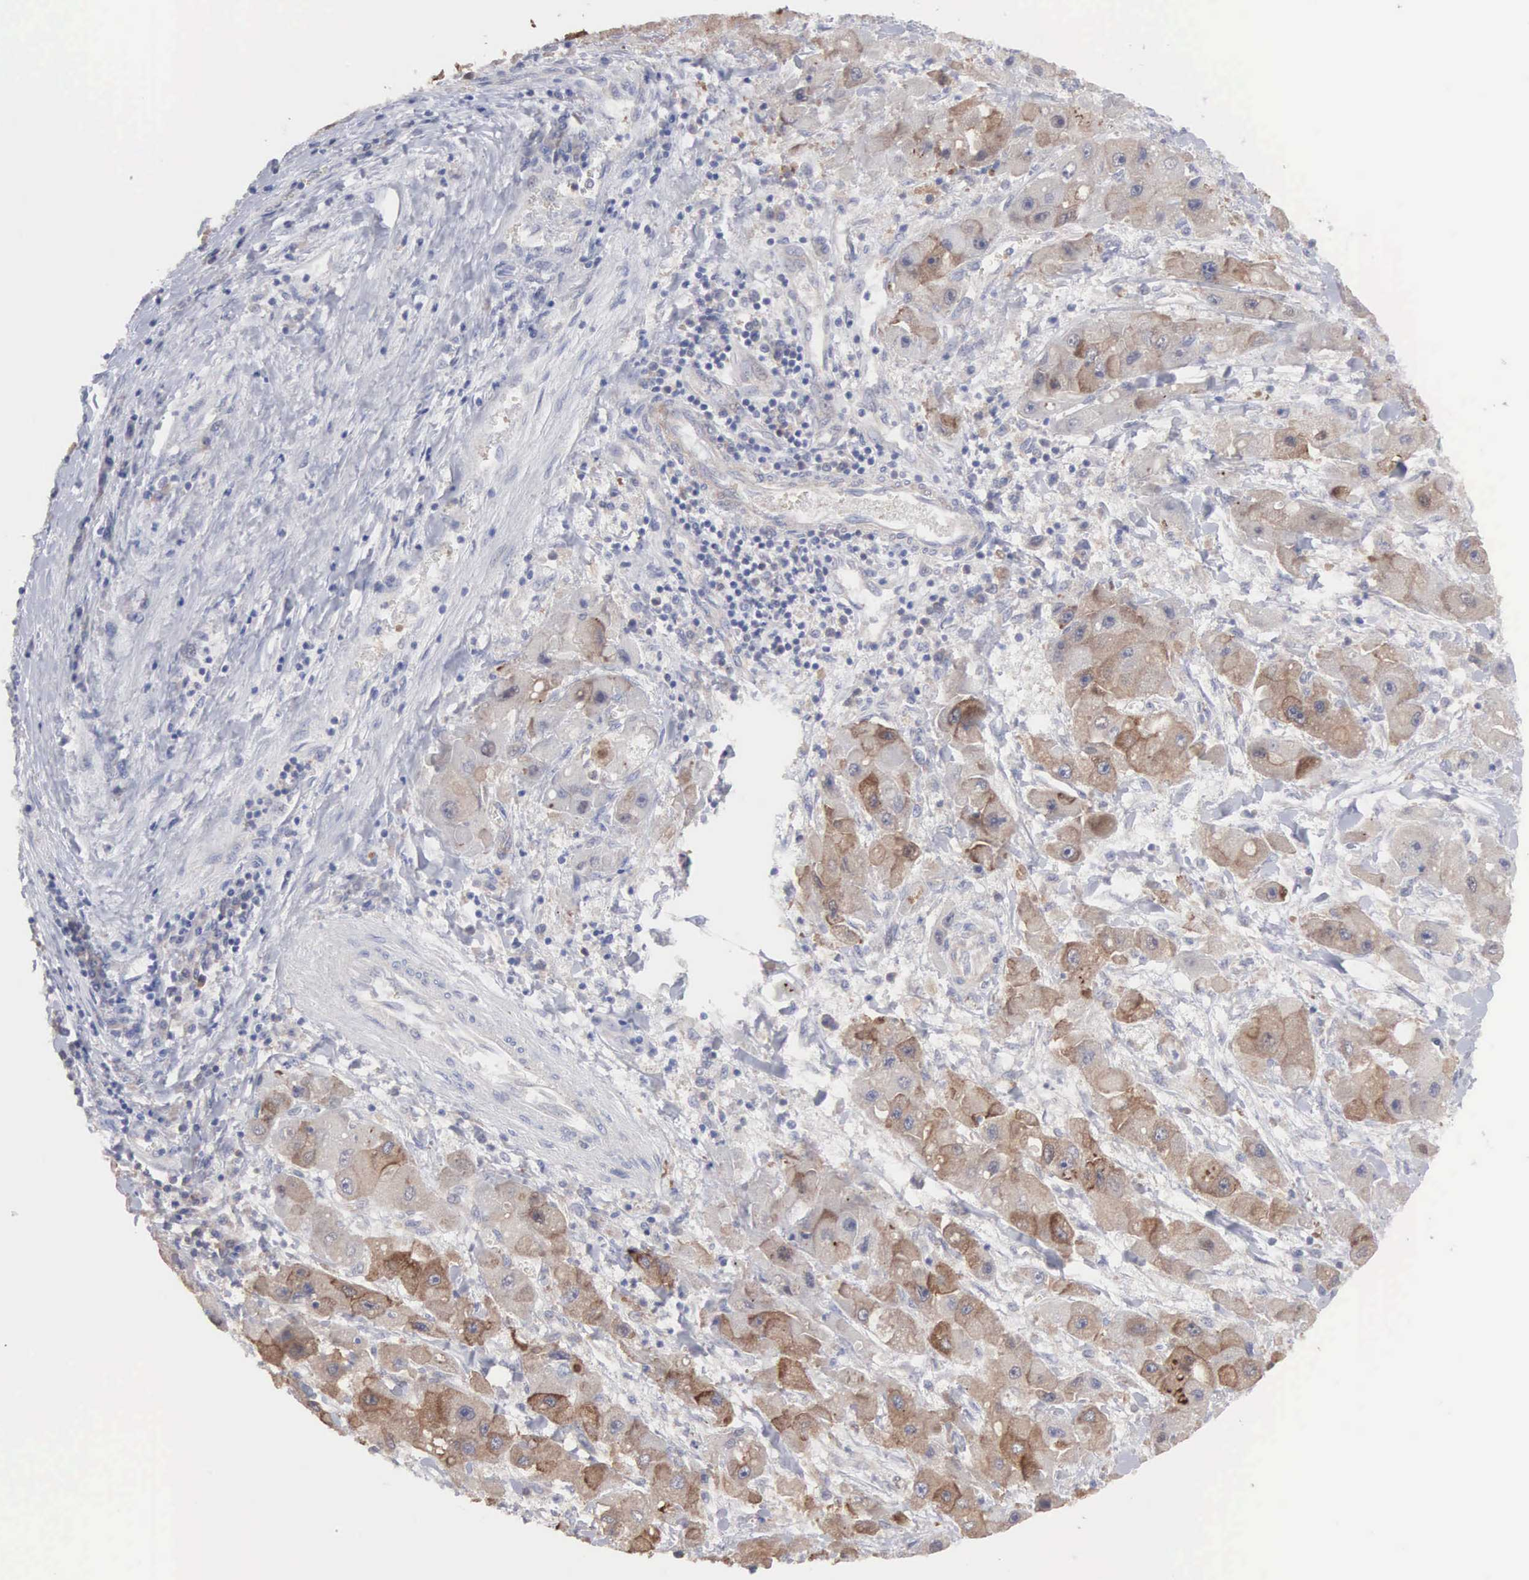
{"staining": {"intensity": "weak", "quantity": "25%-75%", "location": "cytoplasmic/membranous"}, "tissue": "liver cancer", "cell_type": "Tumor cells", "image_type": "cancer", "snomed": [{"axis": "morphology", "description": "Carcinoma, Hepatocellular, NOS"}, {"axis": "topography", "description": "Liver"}], "caption": "Immunohistochemistry (IHC) micrograph of human liver cancer stained for a protein (brown), which demonstrates low levels of weak cytoplasmic/membranous staining in about 25%-75% of tumor cells.", "gene": "MTHFD1", "patient": {"sex": "male", "age": 24}}